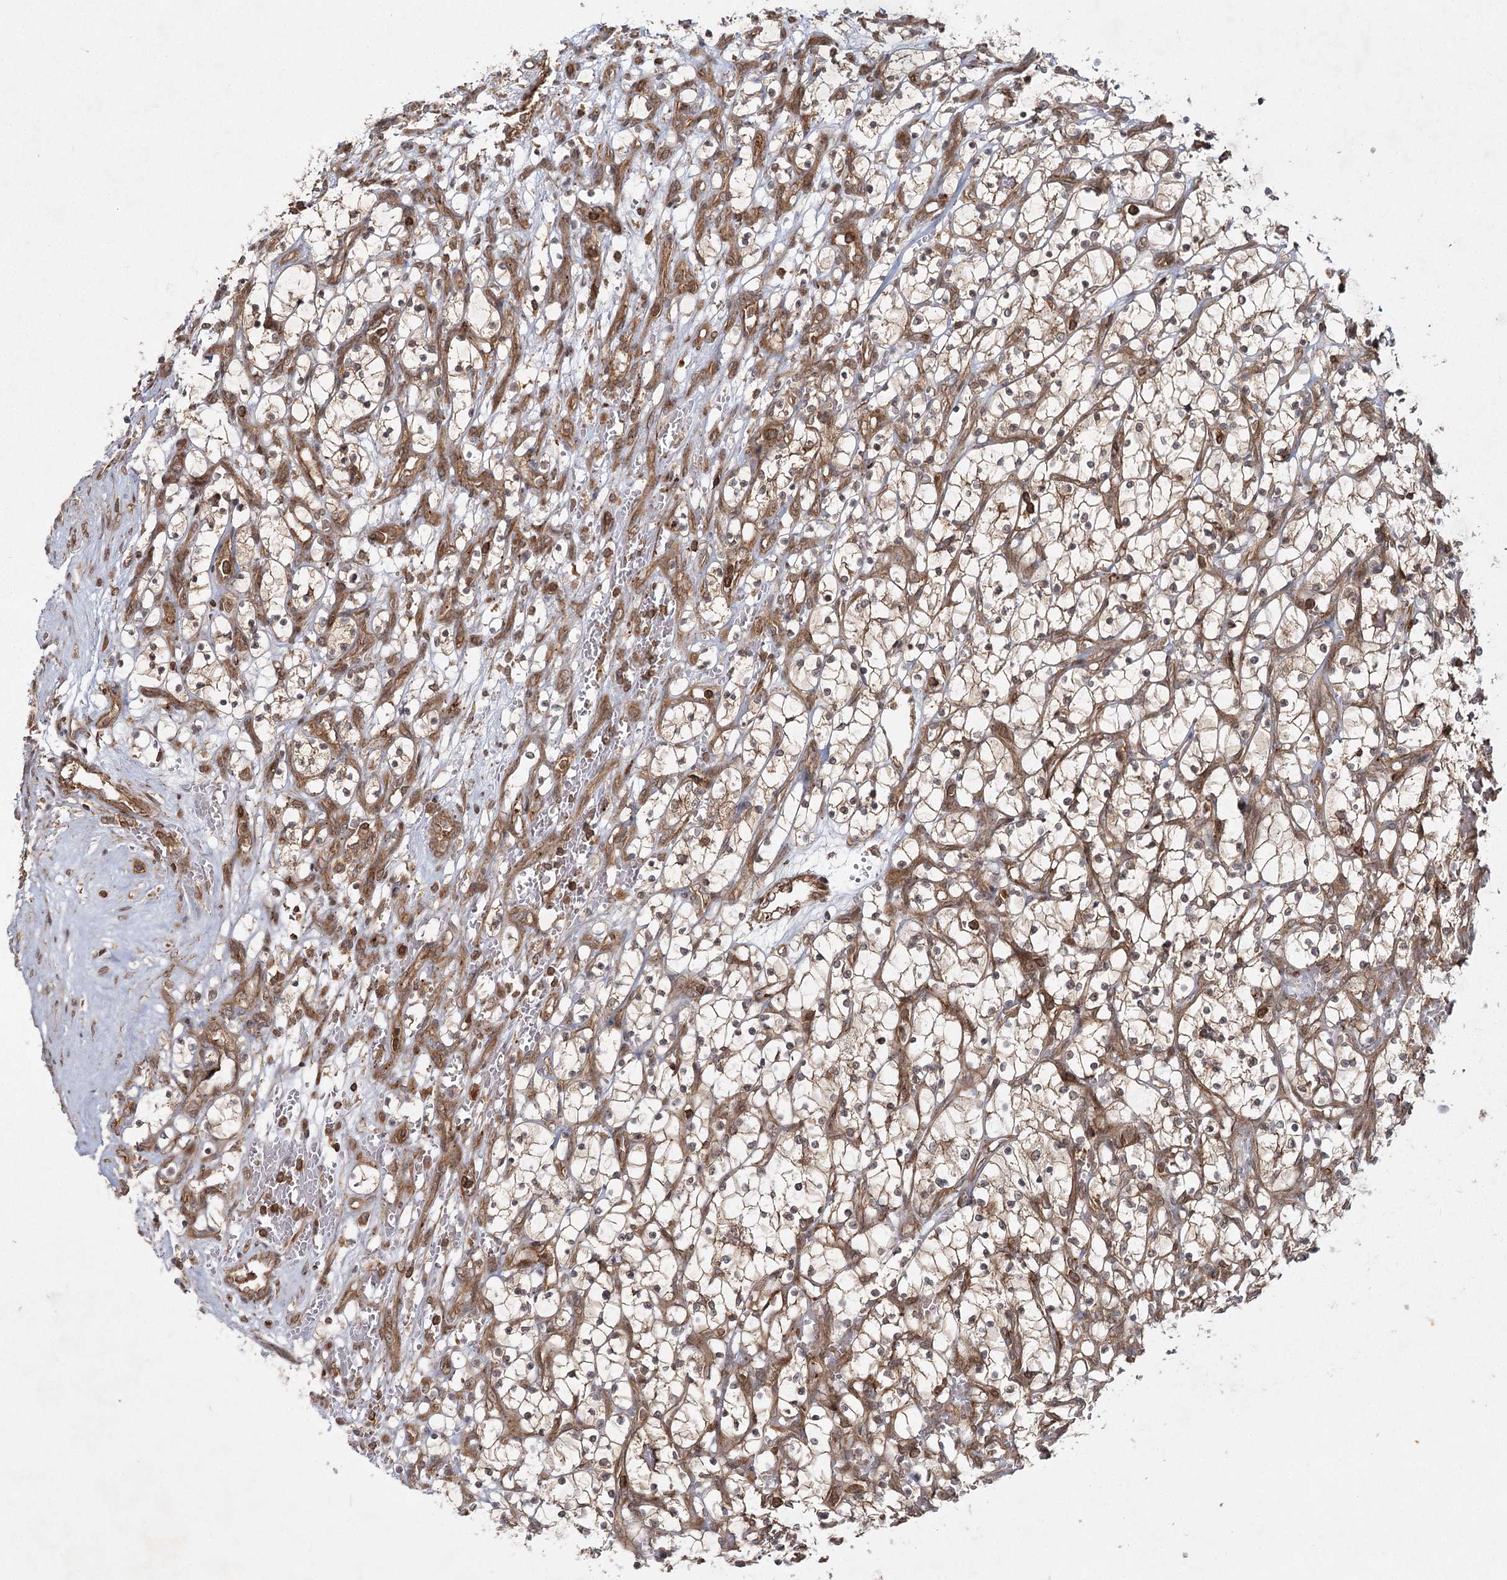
{"staining": {"intensity": "weak", "quantity": "25%-75%", "location": "cytoplasmic/membranous"}, "tissue": "renal cancer", "cell_type": "Tumor cells", "image_type": "cancer", "snomed": [{"axis": "morphology", "description": "Adenocarcinoma, NOS"}, {"axis": "topography", "description": "Kidney"}], "caption": "Immunohistochemistry (IHC) of human renal cancer reveals low levels of weak cytoplasmic/membranous expression in about 25%-75% of tumor cells.", "gene": "MDFIC", "patient": {"sex": "female", "age": 69}}